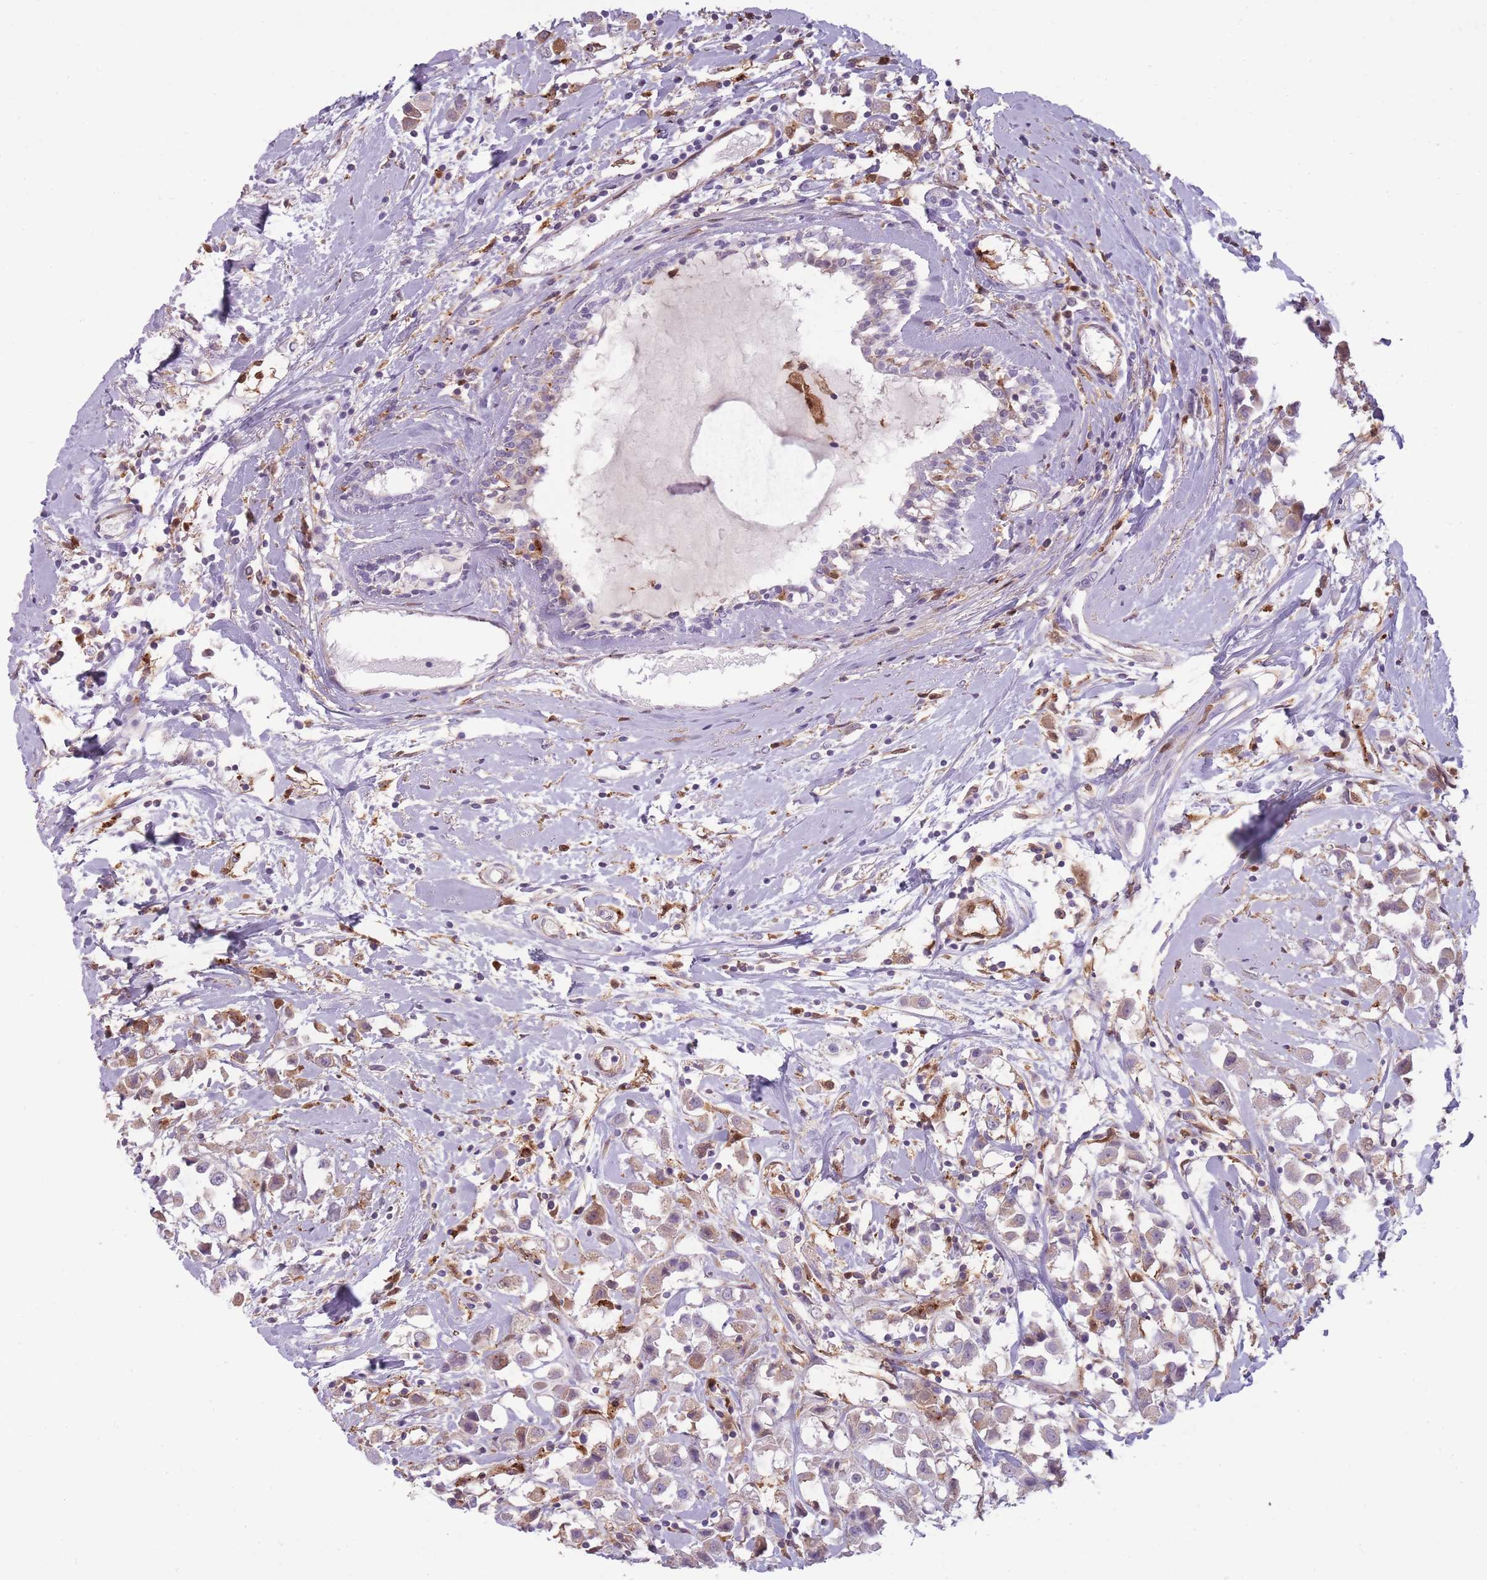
{"staining": {"intensity": "weak", "quantity": "25%-75%", "location": "cytoplasmic/membranous"}, "tissue": "breast cancer", "cell_type": "Tumor cells", "image_type": "cancer", "snomed": [{"axis": "morphology", "description": "Duct carcinoma"}, {"axis": "topography", "description": "Breast"}], "caption": "Immunohistochemical staining of human breast cancer (intraductal carcinoma) shows low levels of weak cytoplasmic/membranous protein positivity in about 25%-75% of tumor cells. (Brightfield microscopy of DAB IHC at high magnification).", "gene": "LGALS9", "patient": {"sex": "female", "age": 61}}